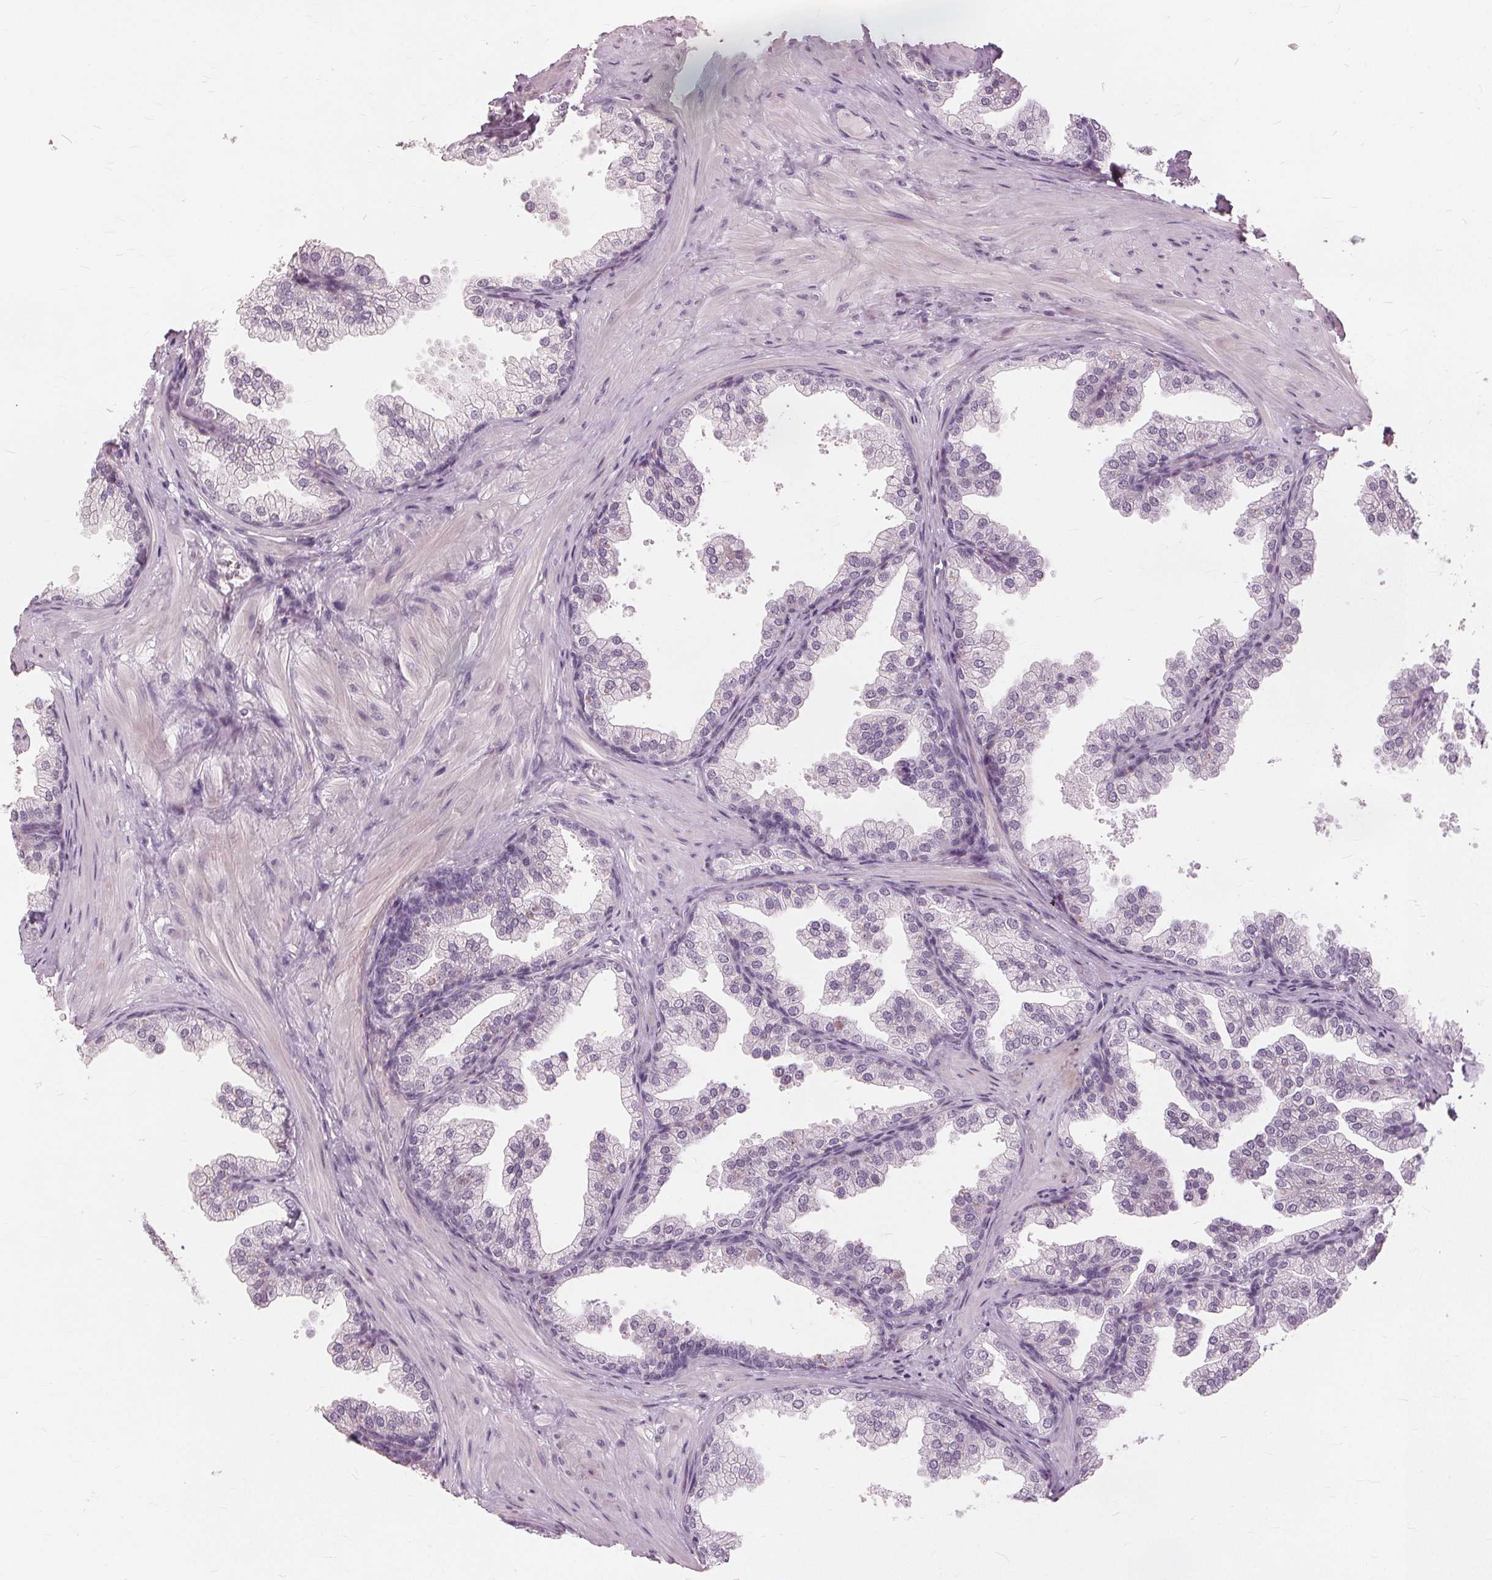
{"staining": {"intensity": "negative", "quantity": "none", "location": "none"}, "tissue": "prostate", "cell_type": "Glandular cells", "image_type": "normal", "snomed": [{"axis": "morphology", "description": "Normal tissue, NOS"}, {"axis": "topography", "description": "Prostate"}], "caption": "This is an immunohistochemistry micrograph of benign human prostate. There is no positivity in glandular cells.", "gene": "SFTPD", "patient": {"sex": "male", "age": 37}}